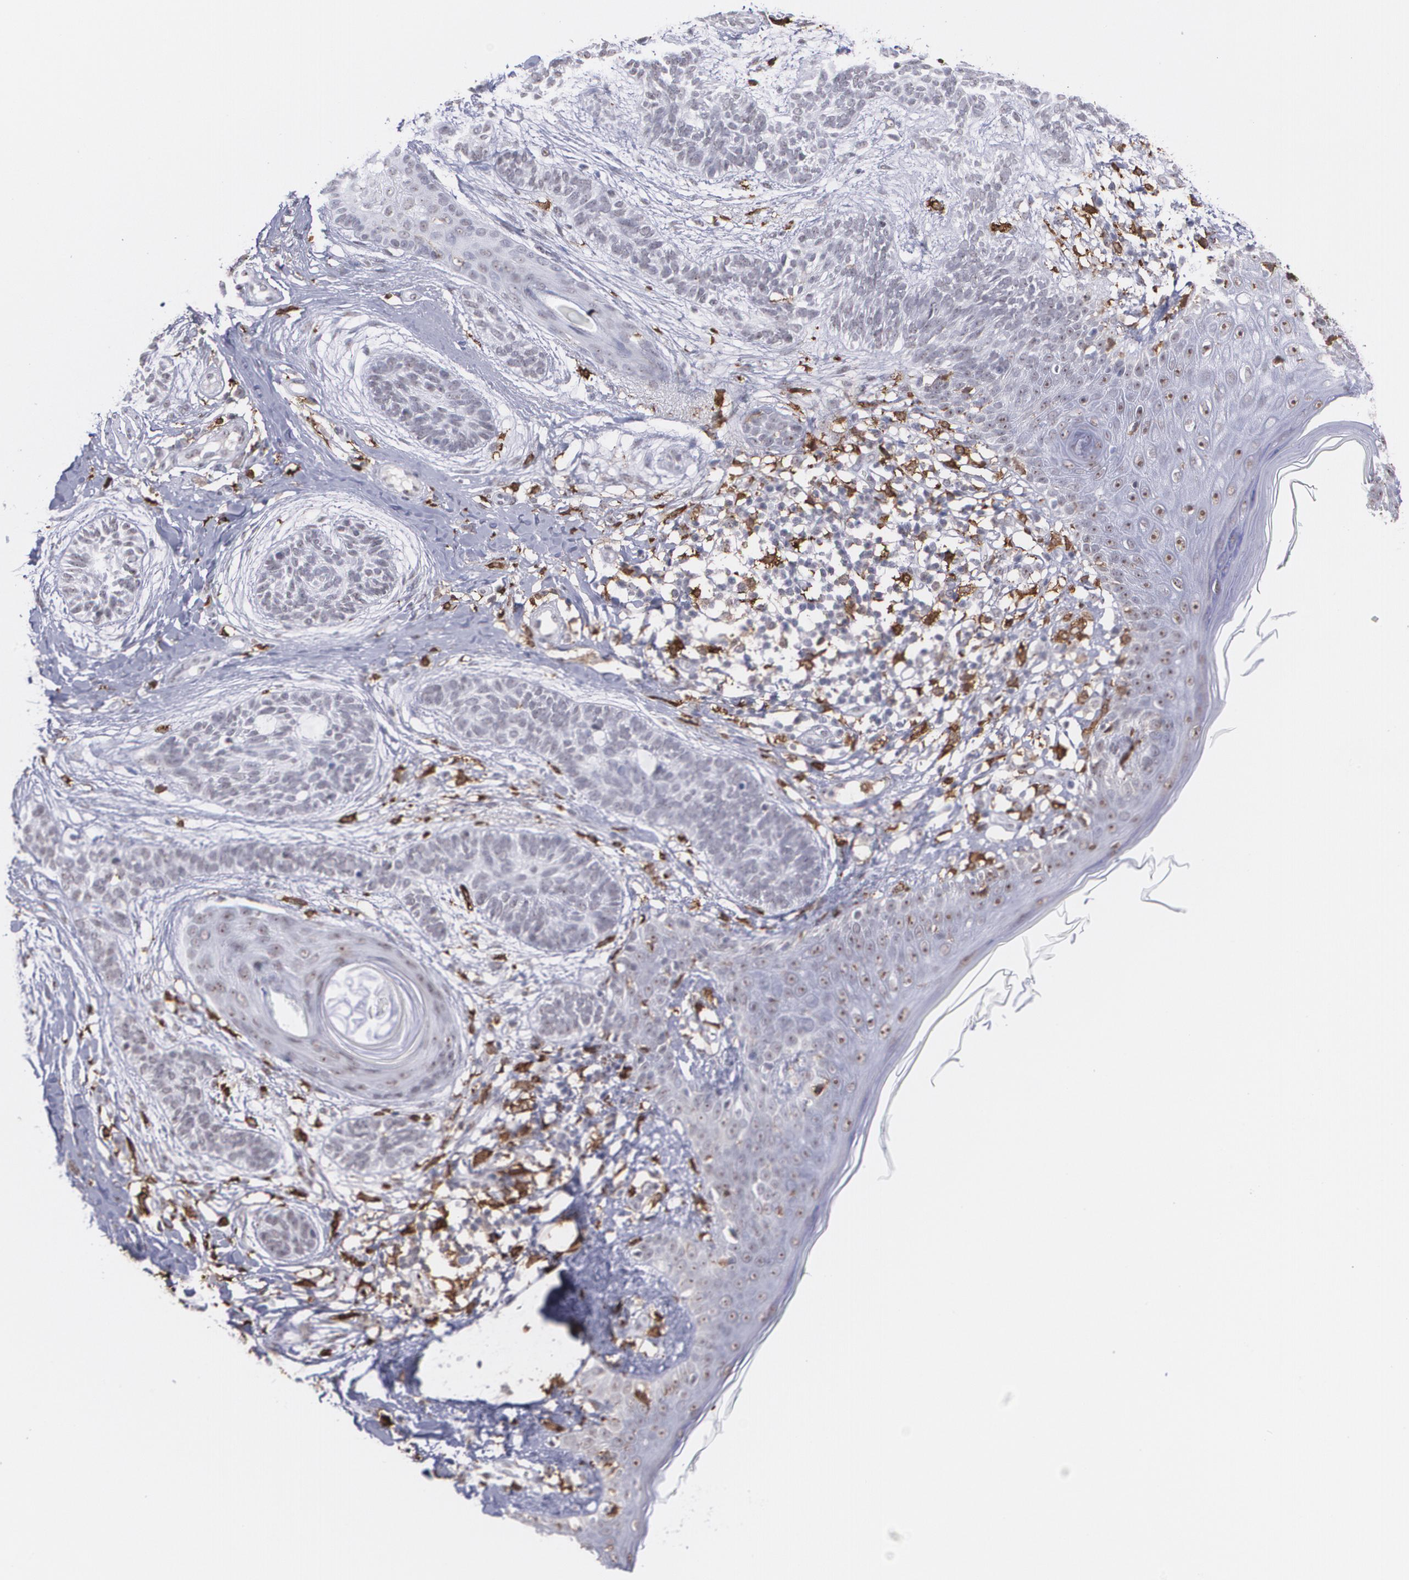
{"staining": {"intensity": "negative", "quantity": "none", "location": "none"}, "tissue": "skin cancer", "cell_type": "Tumor cells", "image_type": "cancer", "snomed": [{"axis": "morphology", "description": "Normal tissue, NOS"}, {"axis": "morphology", "description": "Basal cell carcinoma"}, {"axis": "topography", "description": "Skin"}], "caption": "An IHC photomicrograph of skin cancer (basal cell carcinoma) is shown. There is no staining in tumor cells of skin cancer (basal cell carcinoma).", "gene": "NCF2", "patient": {"sex": "male", "age": 63}}